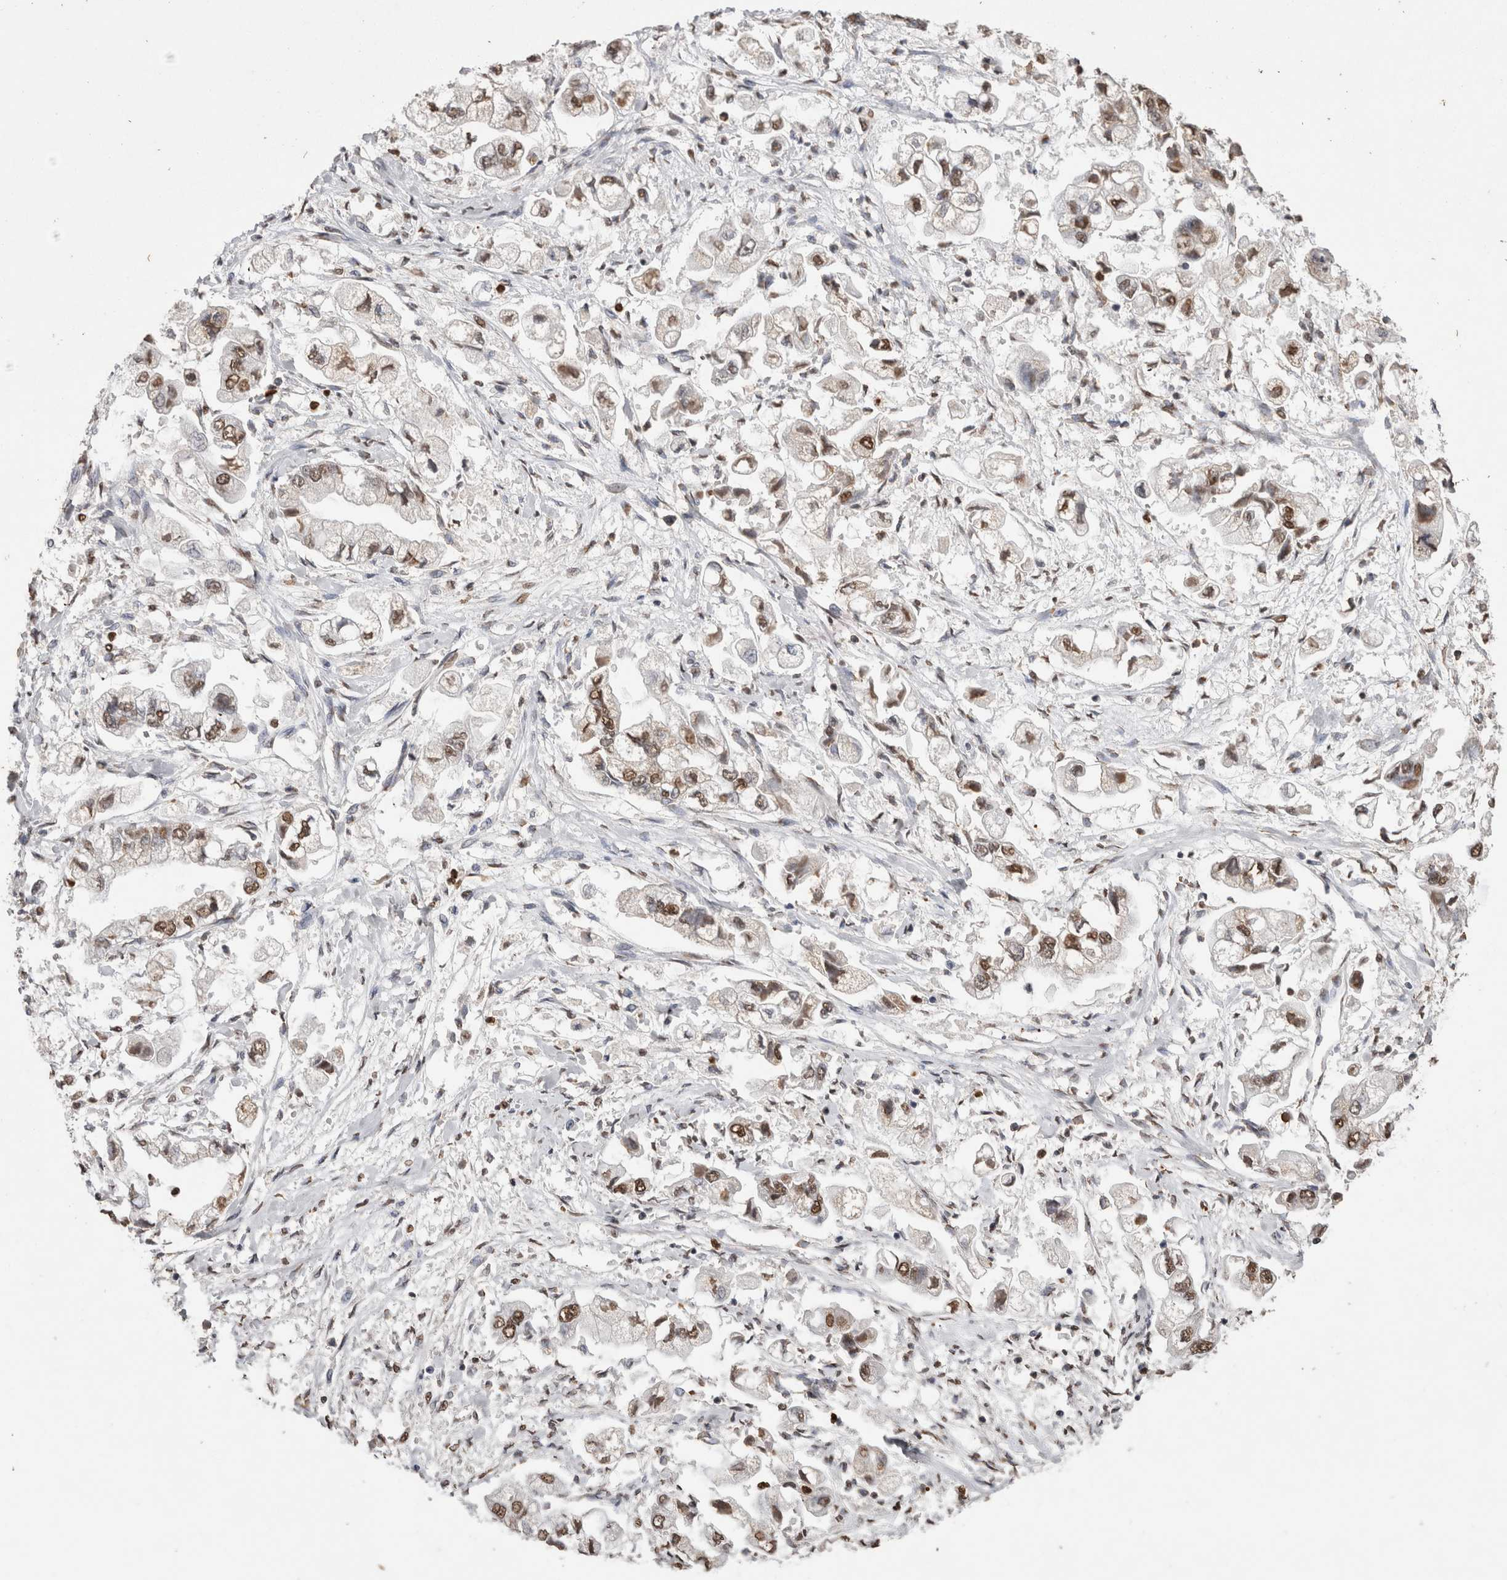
{"staining": {"intensity": "moderate", "quantity": ">75%", "location": "nuclear"}, "tissue": "stomach cancer", "cell_type": "Tumor cells", "image_type": "cancer", "snomed": [{"axis": "morphology", "description": "Normal tissue, NOS"}, {"axis": "morphology", "description": "Adenocarcinoma, NOS"}, {"axis": "topography", "description": "Stomach"}], "caption": "Adenocarcinoma (stomach) stained for a protein demonstrates moderate nuclear positivity in tumor cells.", "gene": "NTHL1", "patient": {"sex": "male", "age": 62}}